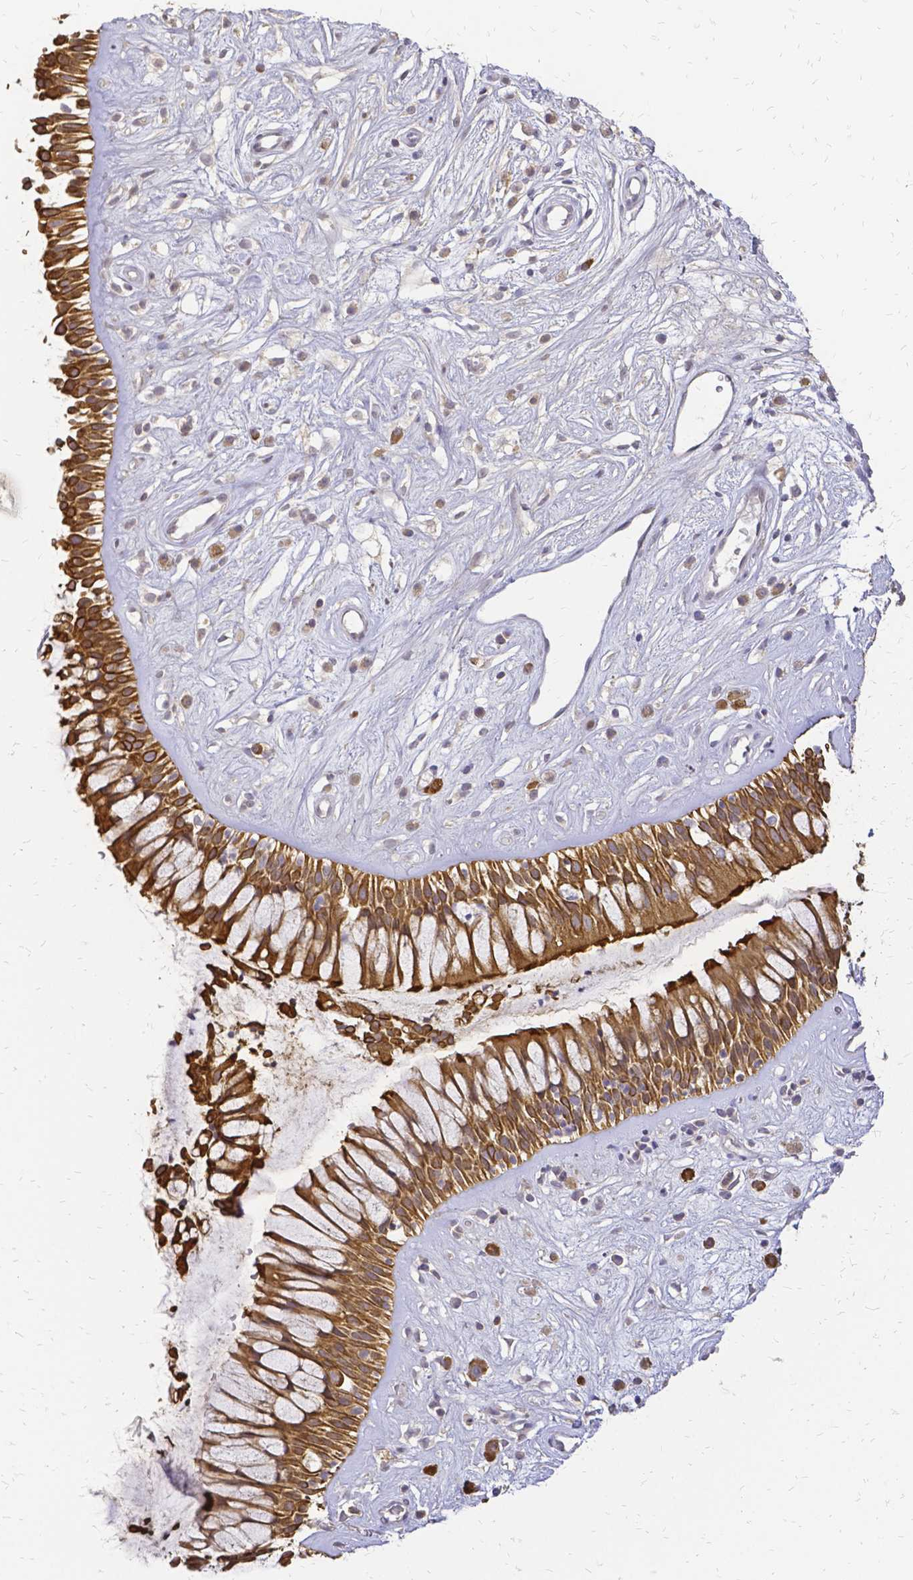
{"staining": {"intensity": "strong", "quantity": ">75%", "location": "cytoplasmic/membranous"}, "tissue": "nasopharynx", "cell_type": "Respiratory epithelial cells", "image_type": "normal", "snomed": [{"axis": "morphology", "description": "Normal tissue, NOS"}, {"axis": "topography", "description": "Nasopharynx"}], "caption": "Protein expression analysis of unremarkable human nasopharynx reveals strong cytoplasmic/membranous expression in approximately >75% of respiratory epithelial cells. (Brightfield microscopy of DAB IHC at high magnification).", "gene": "CIB1", "patient": {"sex": "male", "age": 32}}